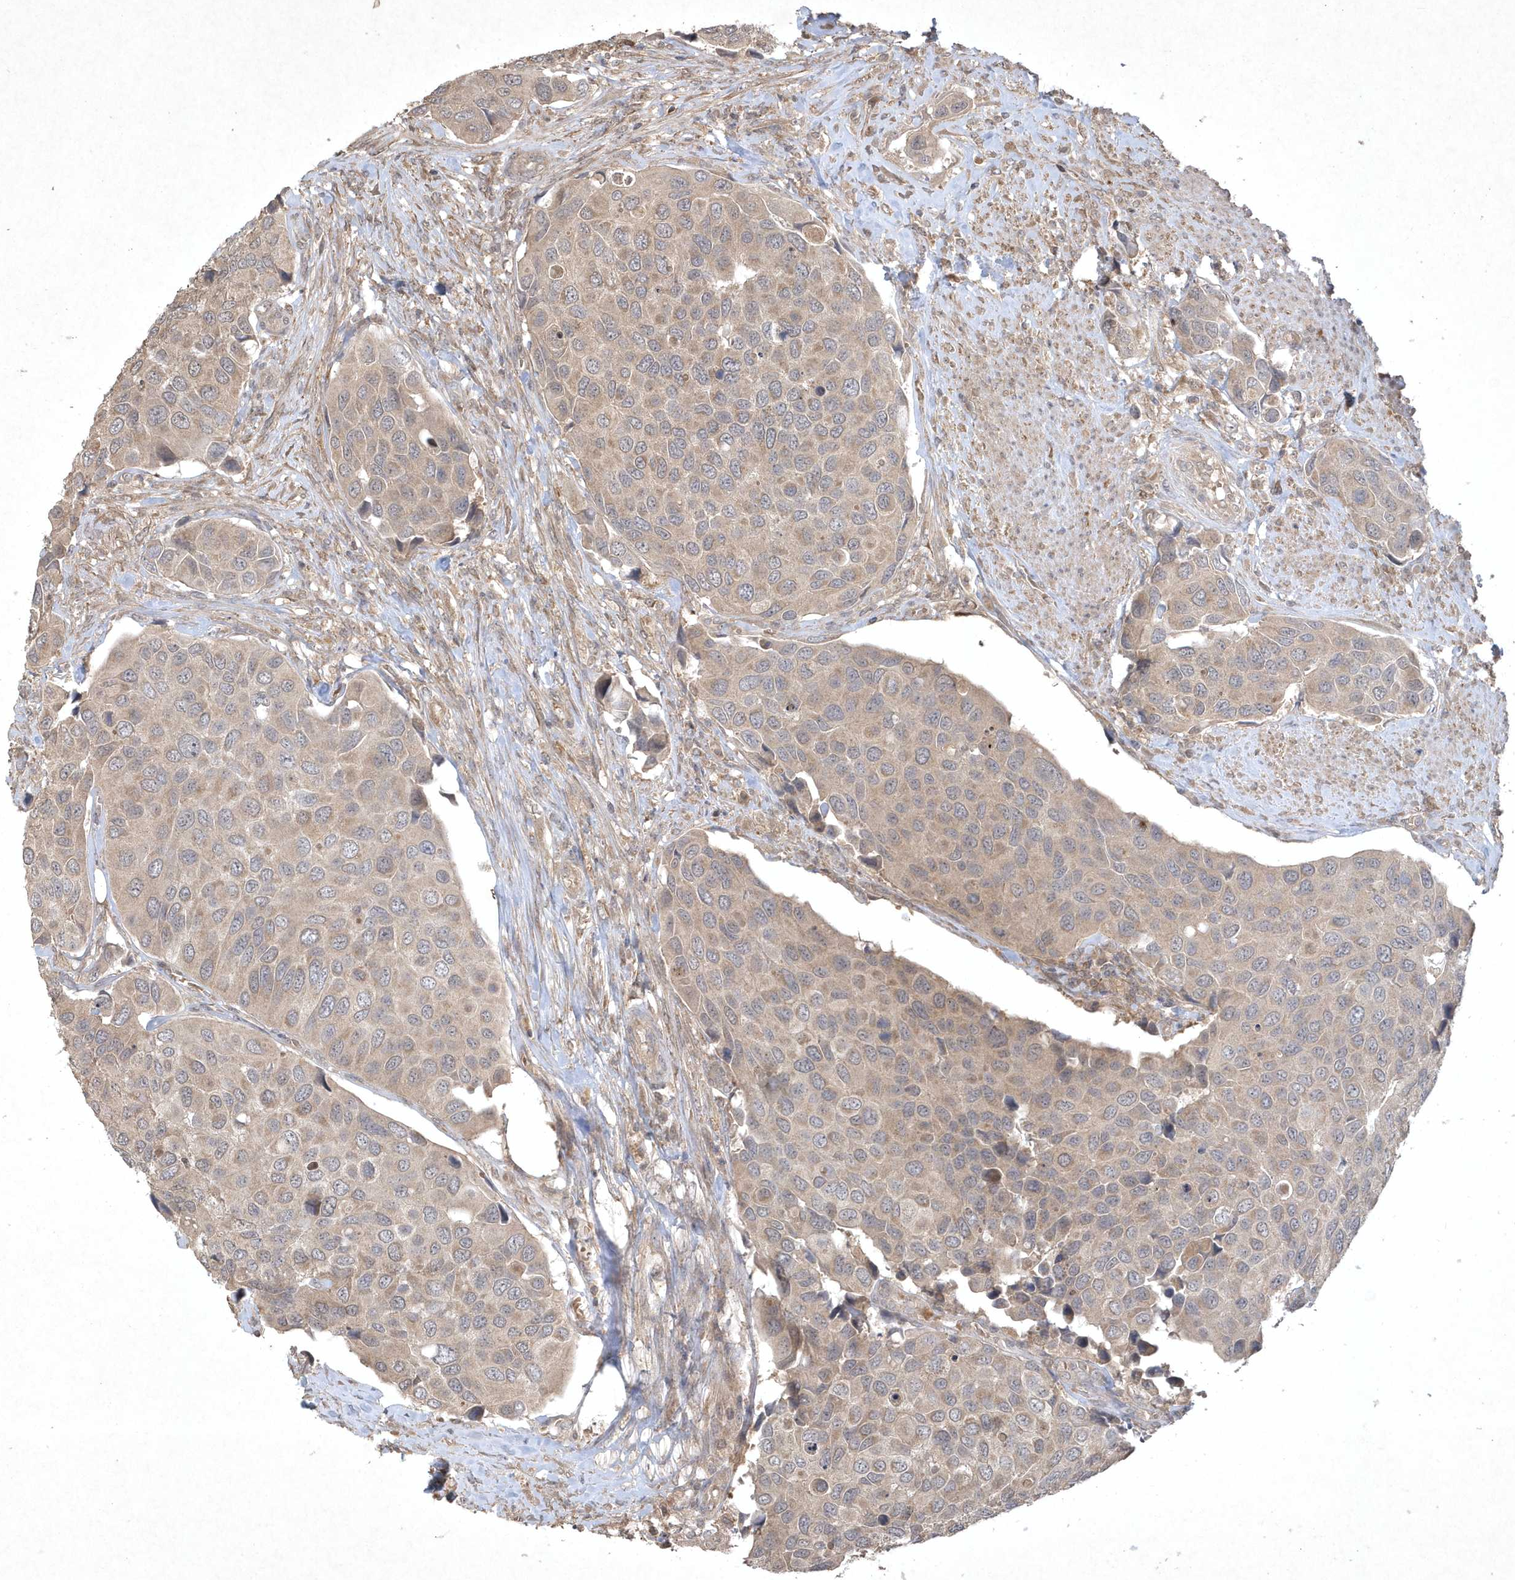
{"staining": {"intensity": "weak", "quantity": "<25%", "location": "cytoplasmic/membranous"}, "tissue": "urothelial cancer", "cell_type": "Tumor cells", "image_type": "cancer", "snomed": [{"axis": "morphology", "description": "Urothelial carcinoma, High grade"}, {"axis": "topography", "description": "Urinary bladder"}], "caption": "Immunohistochemistry (IHC) photomicrograph of neoplastic tissue: human urothelial cancer stained with DAB (3,3'-diaminobenzidine) shows no significant protein expression in tumor cells.", "gene": "AKR7A2", "patient": {"sex": "male", "age": 74}}